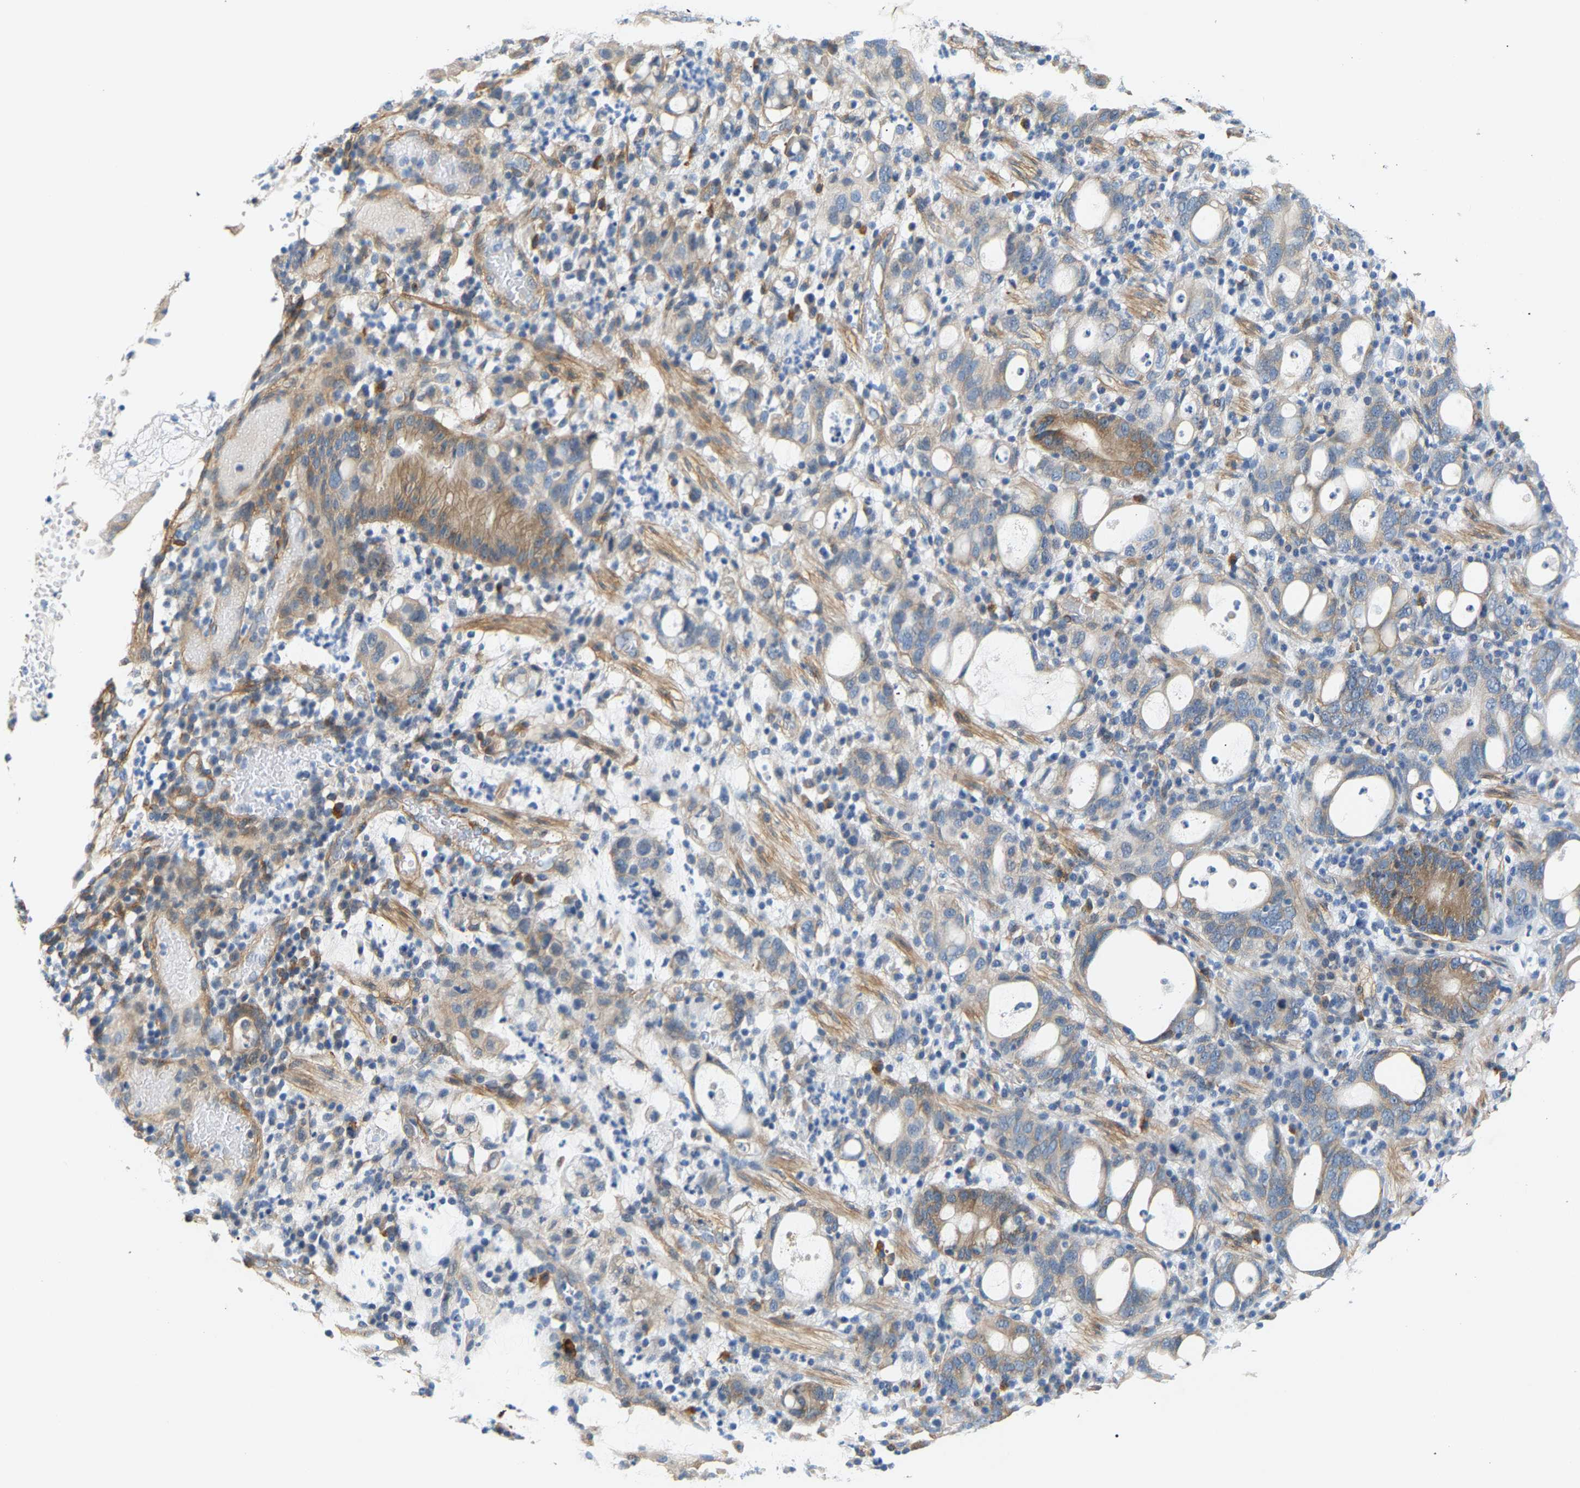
{"staining": {"intensity": "moderate", "quantity": "<25%", "location": "cytoplasmic/membranous"}, "tissue": "stomach cancer", "cell_type": "Tumor cells", "image_type": "cancer", "snomed": [{"axis": "morphology", "description": "Adenocarcinoma, NOS"}, {"axis": "topography", "description": "Stomach"}], "caption": "Tumor cells demonstrate moderate cytoplasmic/membranous positivity in approximately <25% of cells in stomach cancer (adenocarcinoma). (DAB (3,3'-diaminobenzidine) IHC, brown staining for protein, blue staining for nuclei).", "gene": "PAWR", "patient": {"sex": "female", "age": 75}}